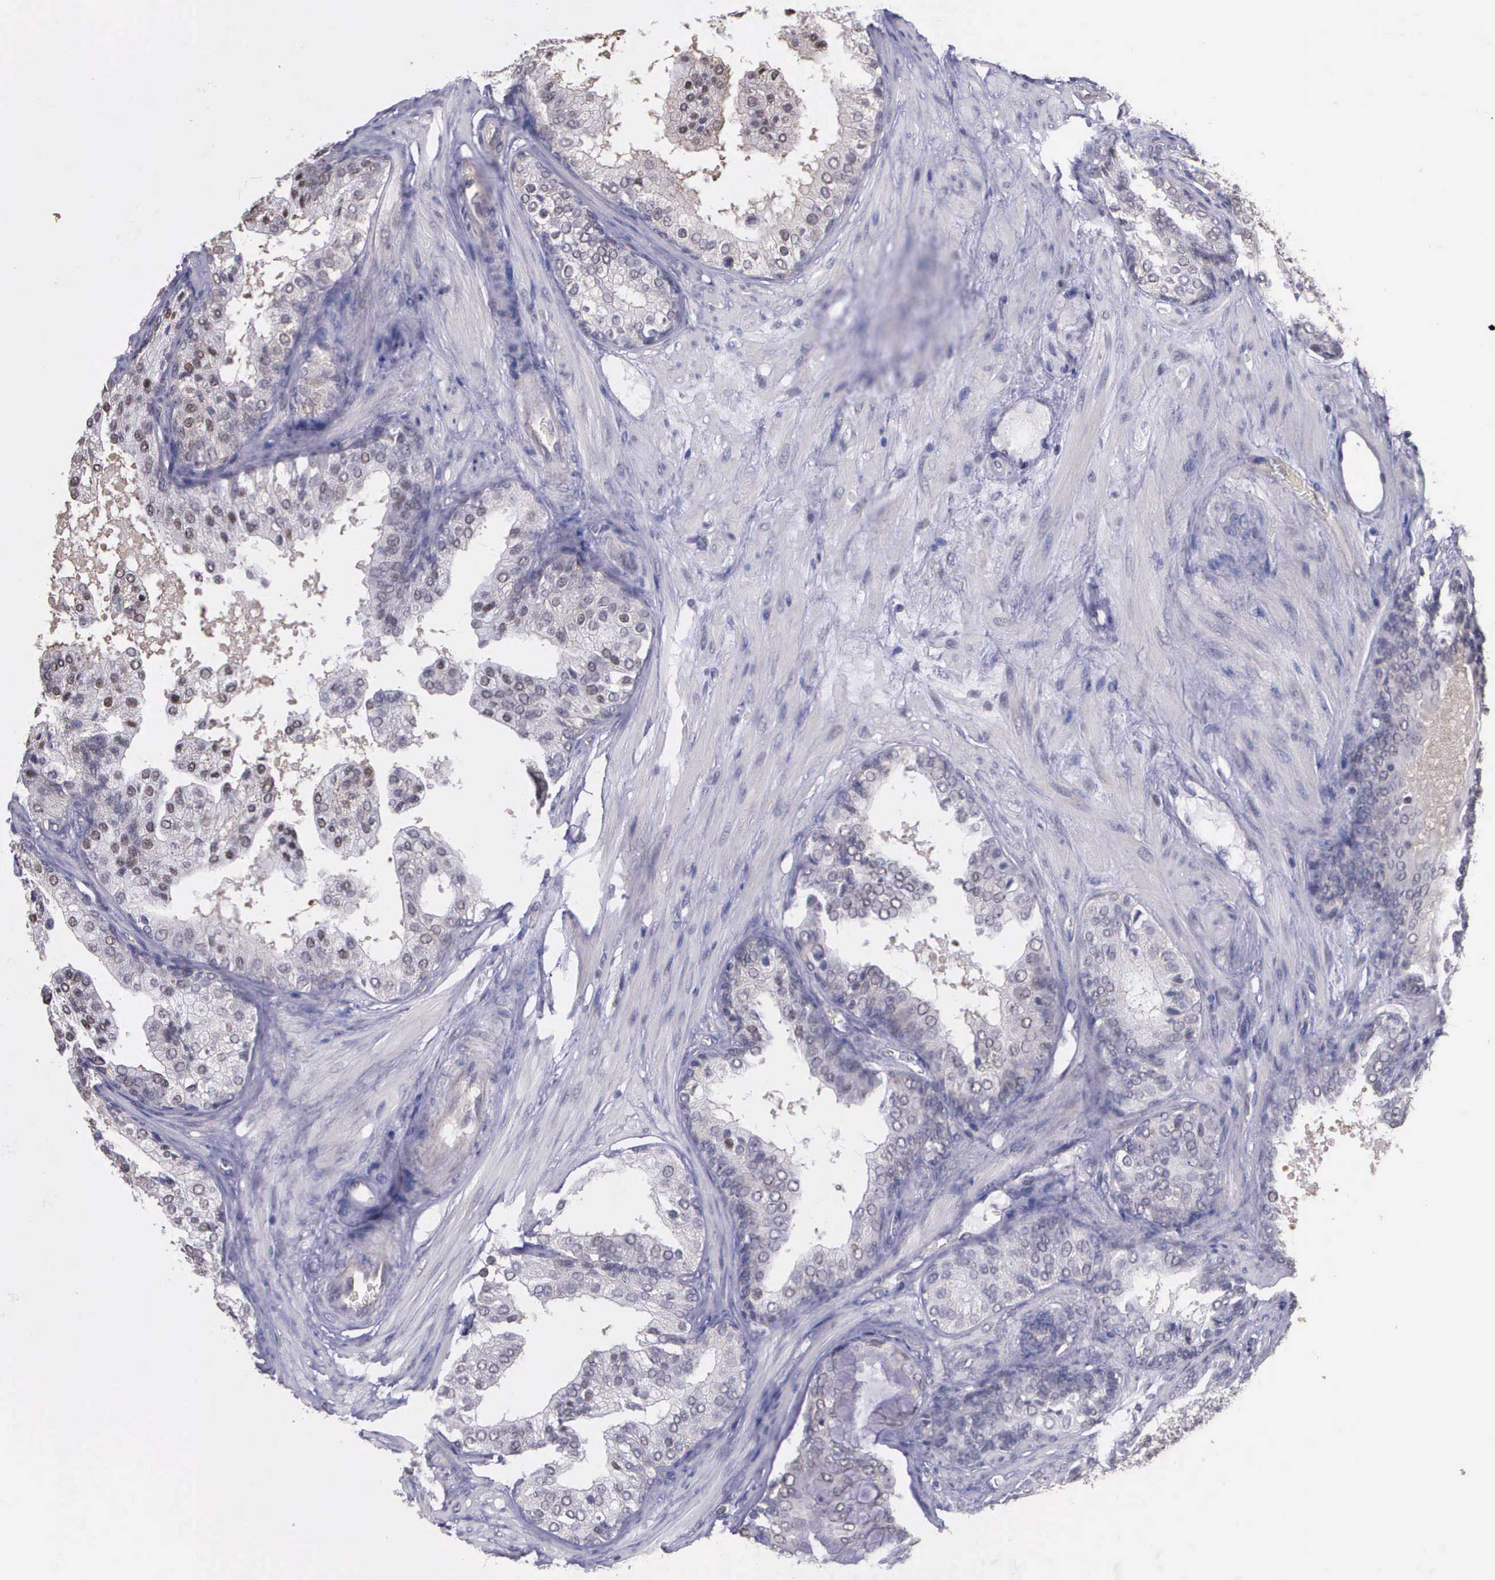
{"staining": {"intensity": "weak", "quantity": "<25%", "location": "cytoplasmic/membranous"}, "tissue": "prostate cancer", "cell_type": "Tumor cells", "image_type": "cancer", "snomed": [{"axis": "morphology", "description": "Adenocarcinoma, Low grade"}, {"axis": "topography", "description": "Prostate"}], "caption": "Immunohistochemistry of human prostate cancer displays no expression in tumor cells.", "gene": "PSMC1", "patient": {"sex": "male", "age": 69}}